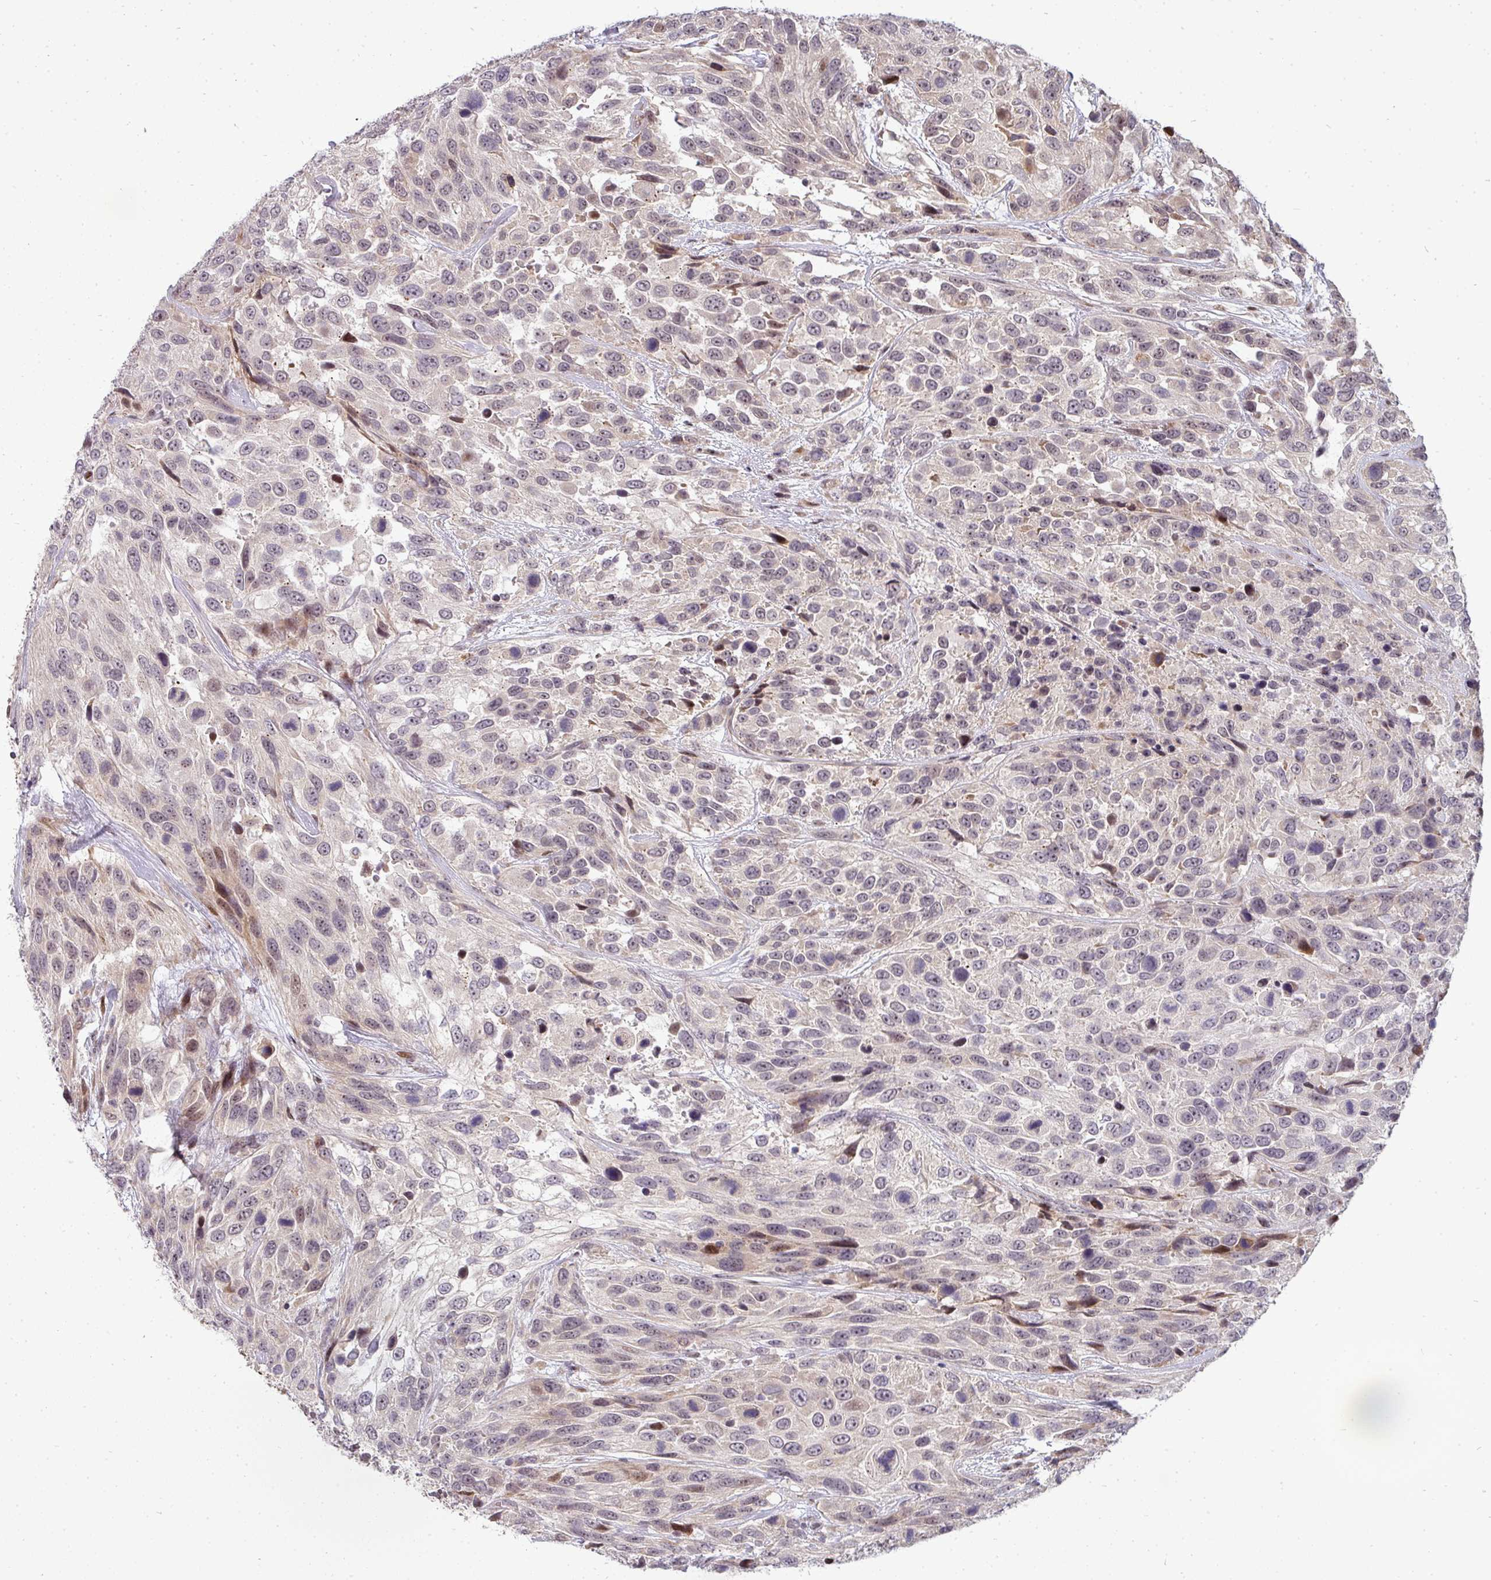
{"staining": {"intensity": "weak", "quantity": "<25%", "location": "cytoplasmic/membranous,nuclear"}, "tissue": "urothelial cancer", "cell_type": "Tumor cells", "image_type": "cancer", "snomed": [{"axis": "morphology", "description": "Urothelial carcinoma, High grade"}, {"axis": "topography", "description": "Urinary bladder"}], "caption": "The immunohistochemistry image has no significant staining in tumor cells of high-grade urothelial carcinoma tissue.", "gene": "PATZ1", "patient": {"sex": "female", "age": 70}}